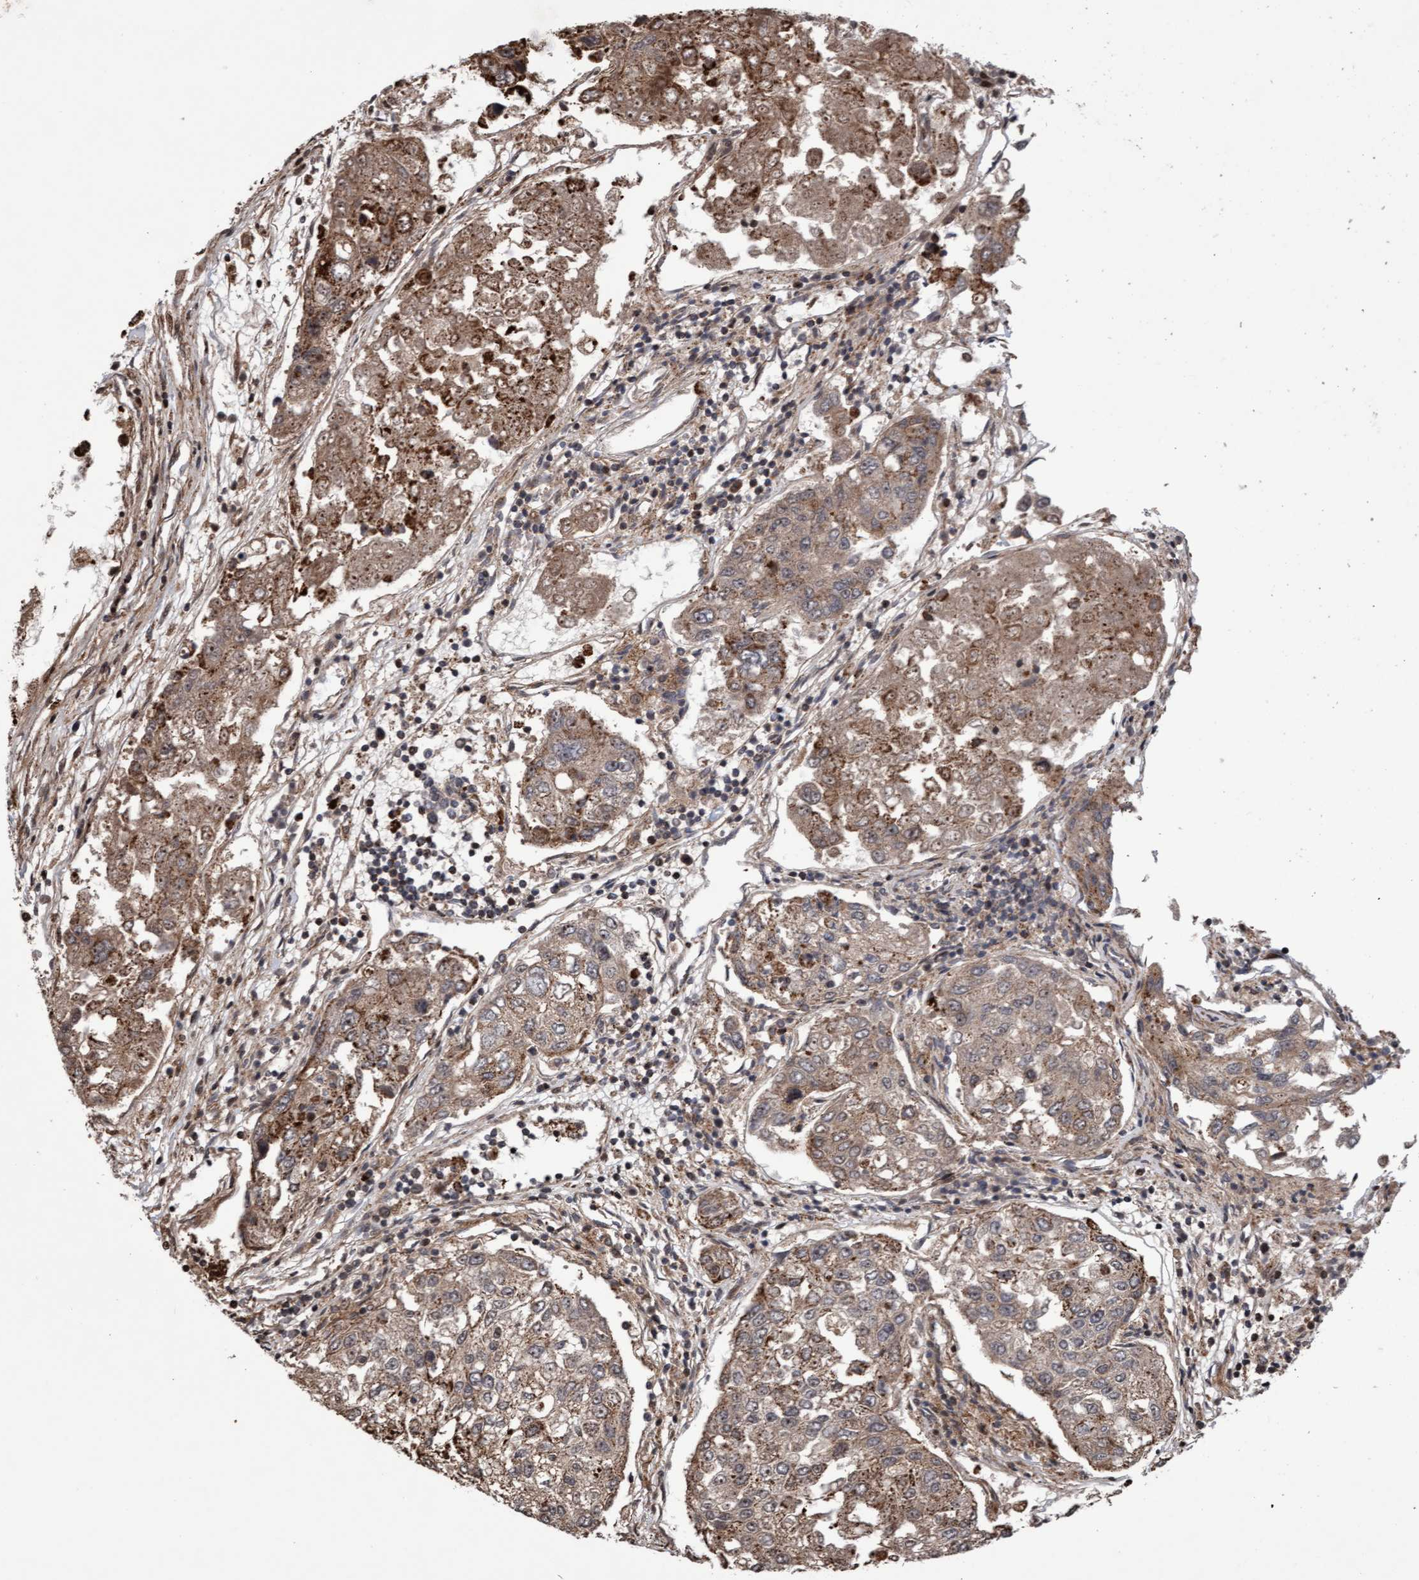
{"staining": {"intensity": "moderate", "quantity": ">75%", "location": "cytoplasmic/membranous"}, "tissue": "urothelial cancer", "cell_type": "Tumor cells", "image_type": "cancer", "snomed": [{"axis": "morphology", "description": "Urothelial carcinoma, High grade"}, {"axis": "topography", "description": "Lymph node"}, {"axis": "topography", "description": "Urinary bladder"}], "caption": "Protein staining of urothelial cancer tissue exhibits moderate cytoplasmic/membranous positivity in about >75% of tumor cells. (Brightfield microscopy of DAB IHC at high magnification).", "gene": "PECR", "patient": {"sex": "male", "age": 51}}